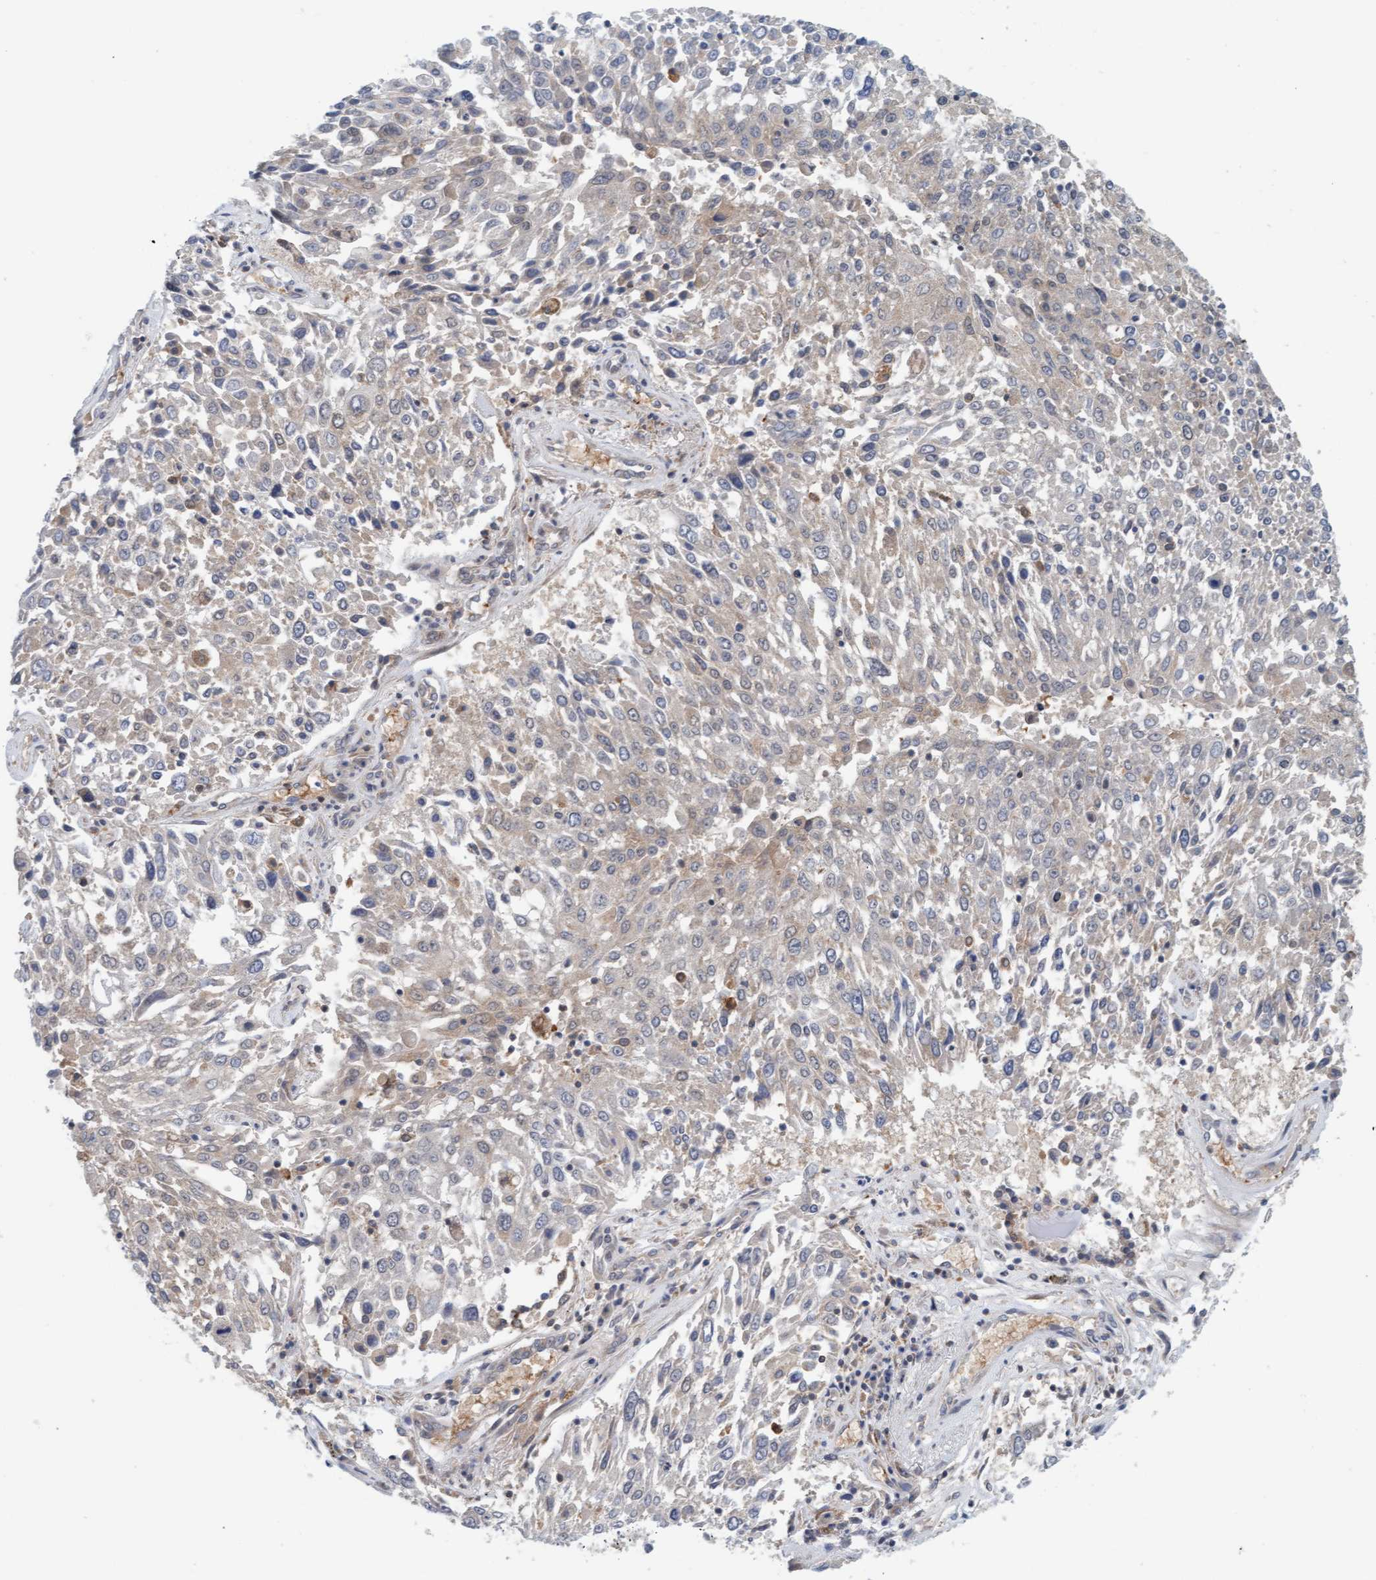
{"staining": {"intensity": "weak", "quantity": "<25%", "location": "cytoplasmic/membranous"}, "tissue": "lung cancer", "cell_type": "Tumor cells", "image_type": "cancer", "snomed": [{"axis": "morphology", "description": "Squamous cell carcinoma, NOS"}, {"axis": "topography", "description": "Lung"}], "caption": "There is no significant staining in tumor cells of lung squamous cell carcinoma.", "gene": "UBAP1", "patient": {"sex": "male", "age": 65}}